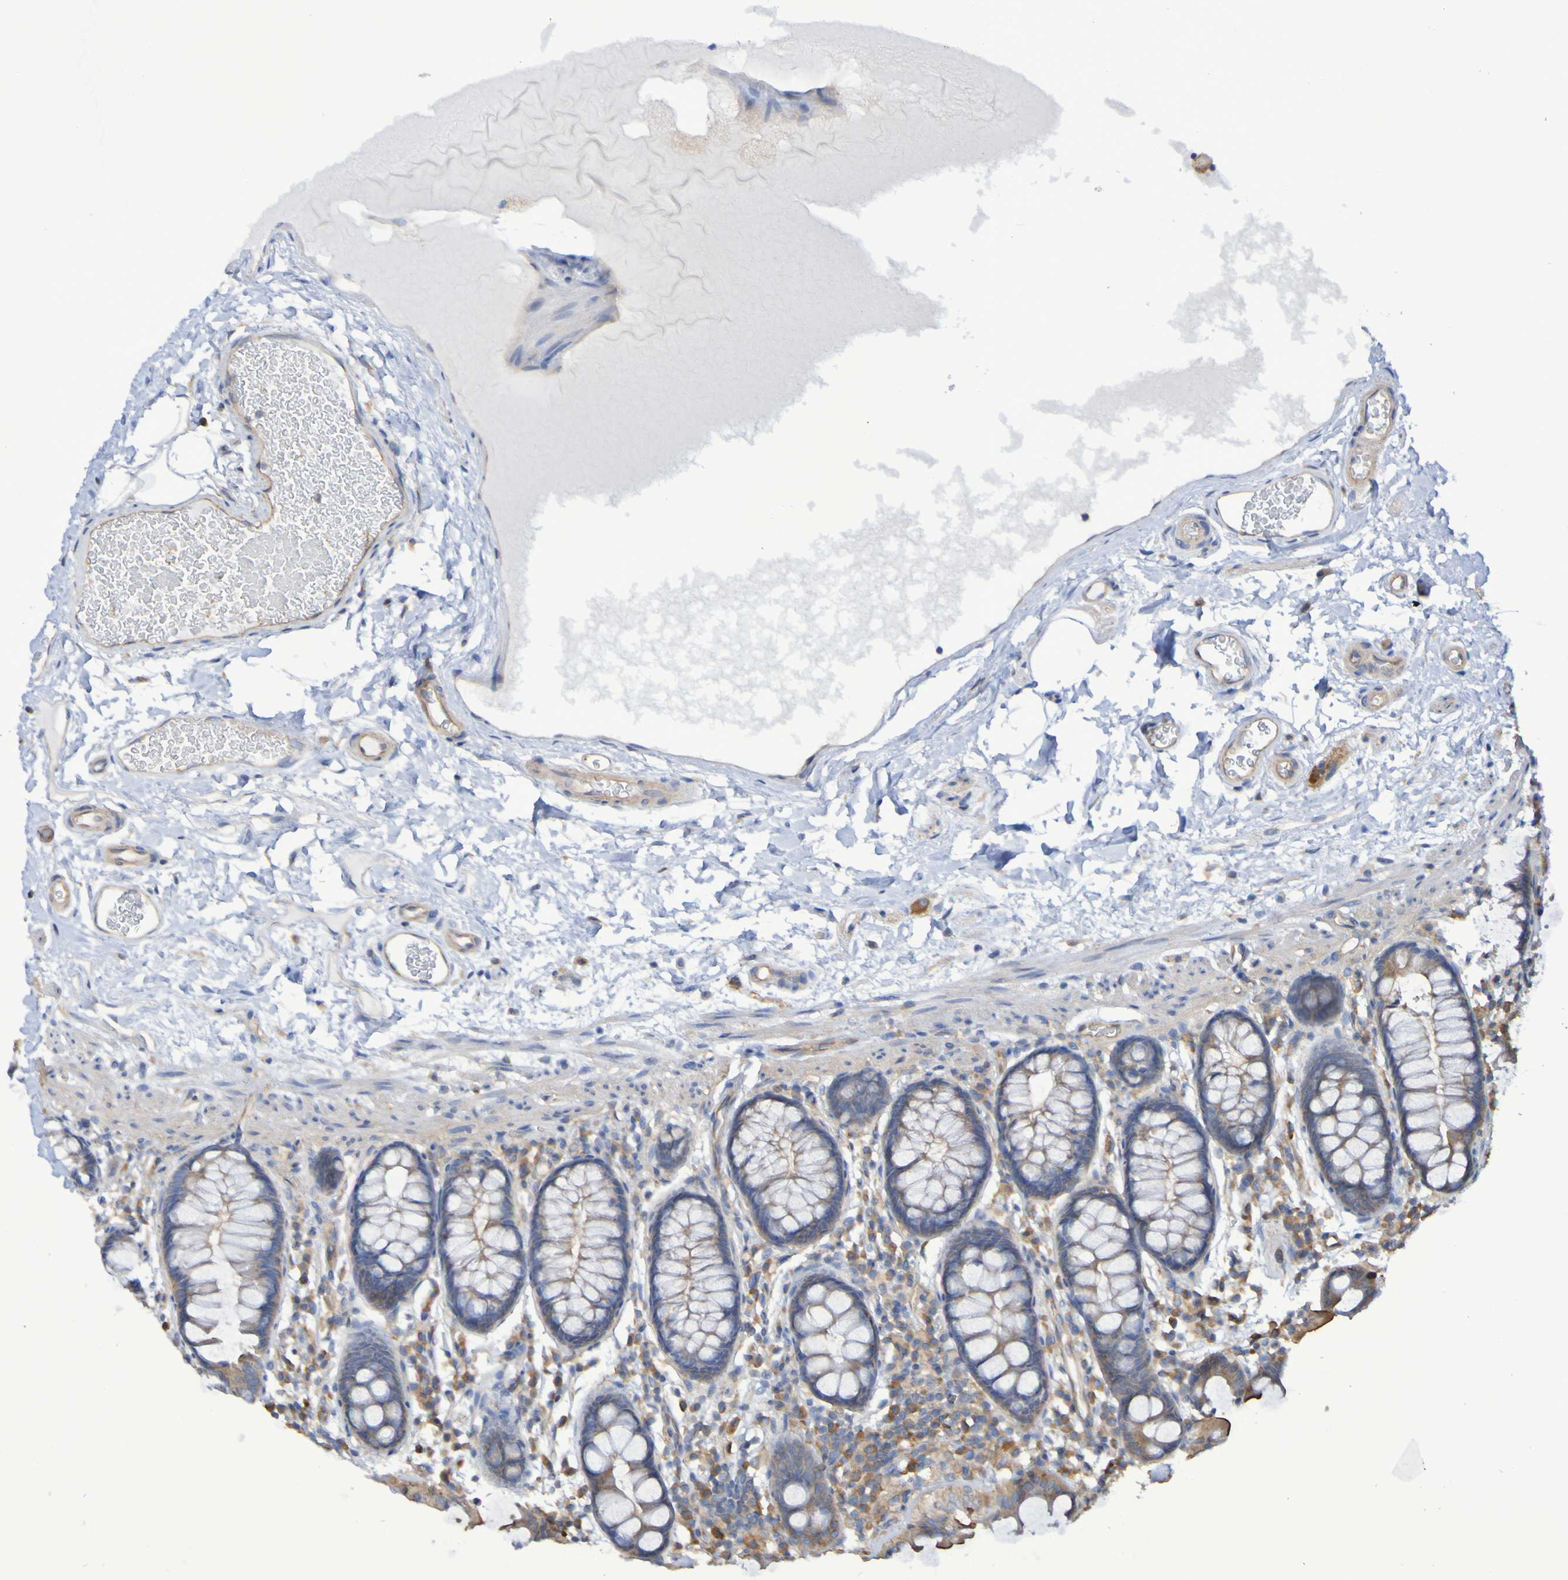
{"staining": {"intensity": "weak", "quantity": ">75%", "location": "cytoplasmic/membranous"}, "tissue": "colon", "cell_type": "Endothelial cells", "image_type": "normal", "snomed": [{"axis": "morphology", "description": "Normal tissue, NOS"}, {"axis": "topography", "description": "Colon"}], "caption": "Brown immunohistochemical staining in benign colon displays weak cytoplasmic/membranous positivity in approximately >75% of endothelial cells. Nuclei are stained in blue.", "gene": "SYNJ1", "patient": {"sex": "female", "age": 80}}